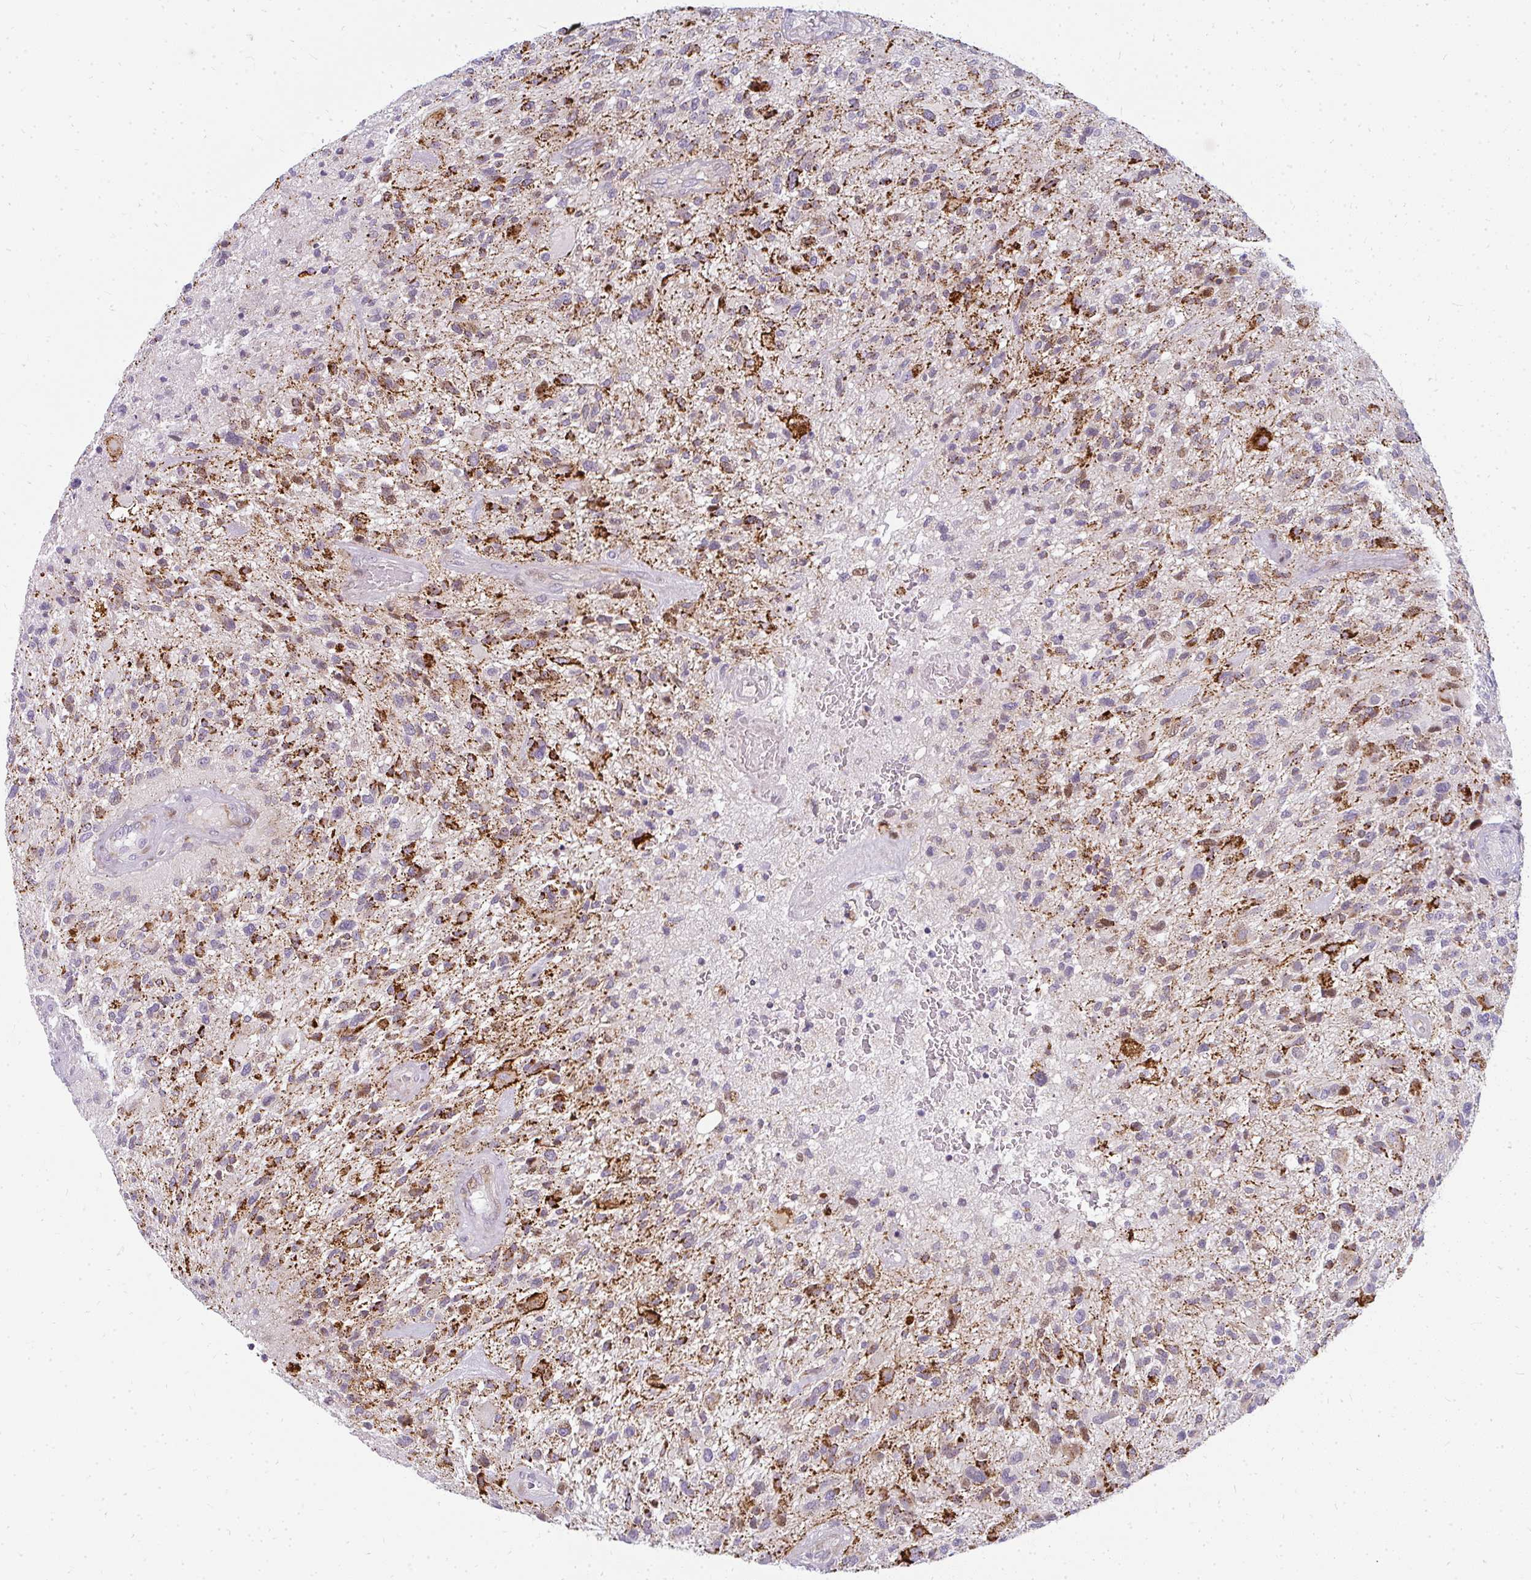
{"staining": {"intensity": "strong", "quantity": "25%-75%", "location": "cytoplasmic/membranous"}, "tissue": "glioma", "cell_type": "Tumor cells", "image_type": "cancer", "snomed": [{"axis": "morphology", "description": "Glioma, malignant, High grade"}, {"axis": "topography", "description": "Brain"}], "caption": "IHC image of neoplastic tissue: malignant glioma (high-grade) stained using IHC demonstrates high levels of strong protein expression localized specifically in the cytoplasmic/membranous of tumor cells, appearing as a cytoplasmic/membranous brown color.", "gene": "PLA2G5", "patient": {"sex": "male", "age": 47}}